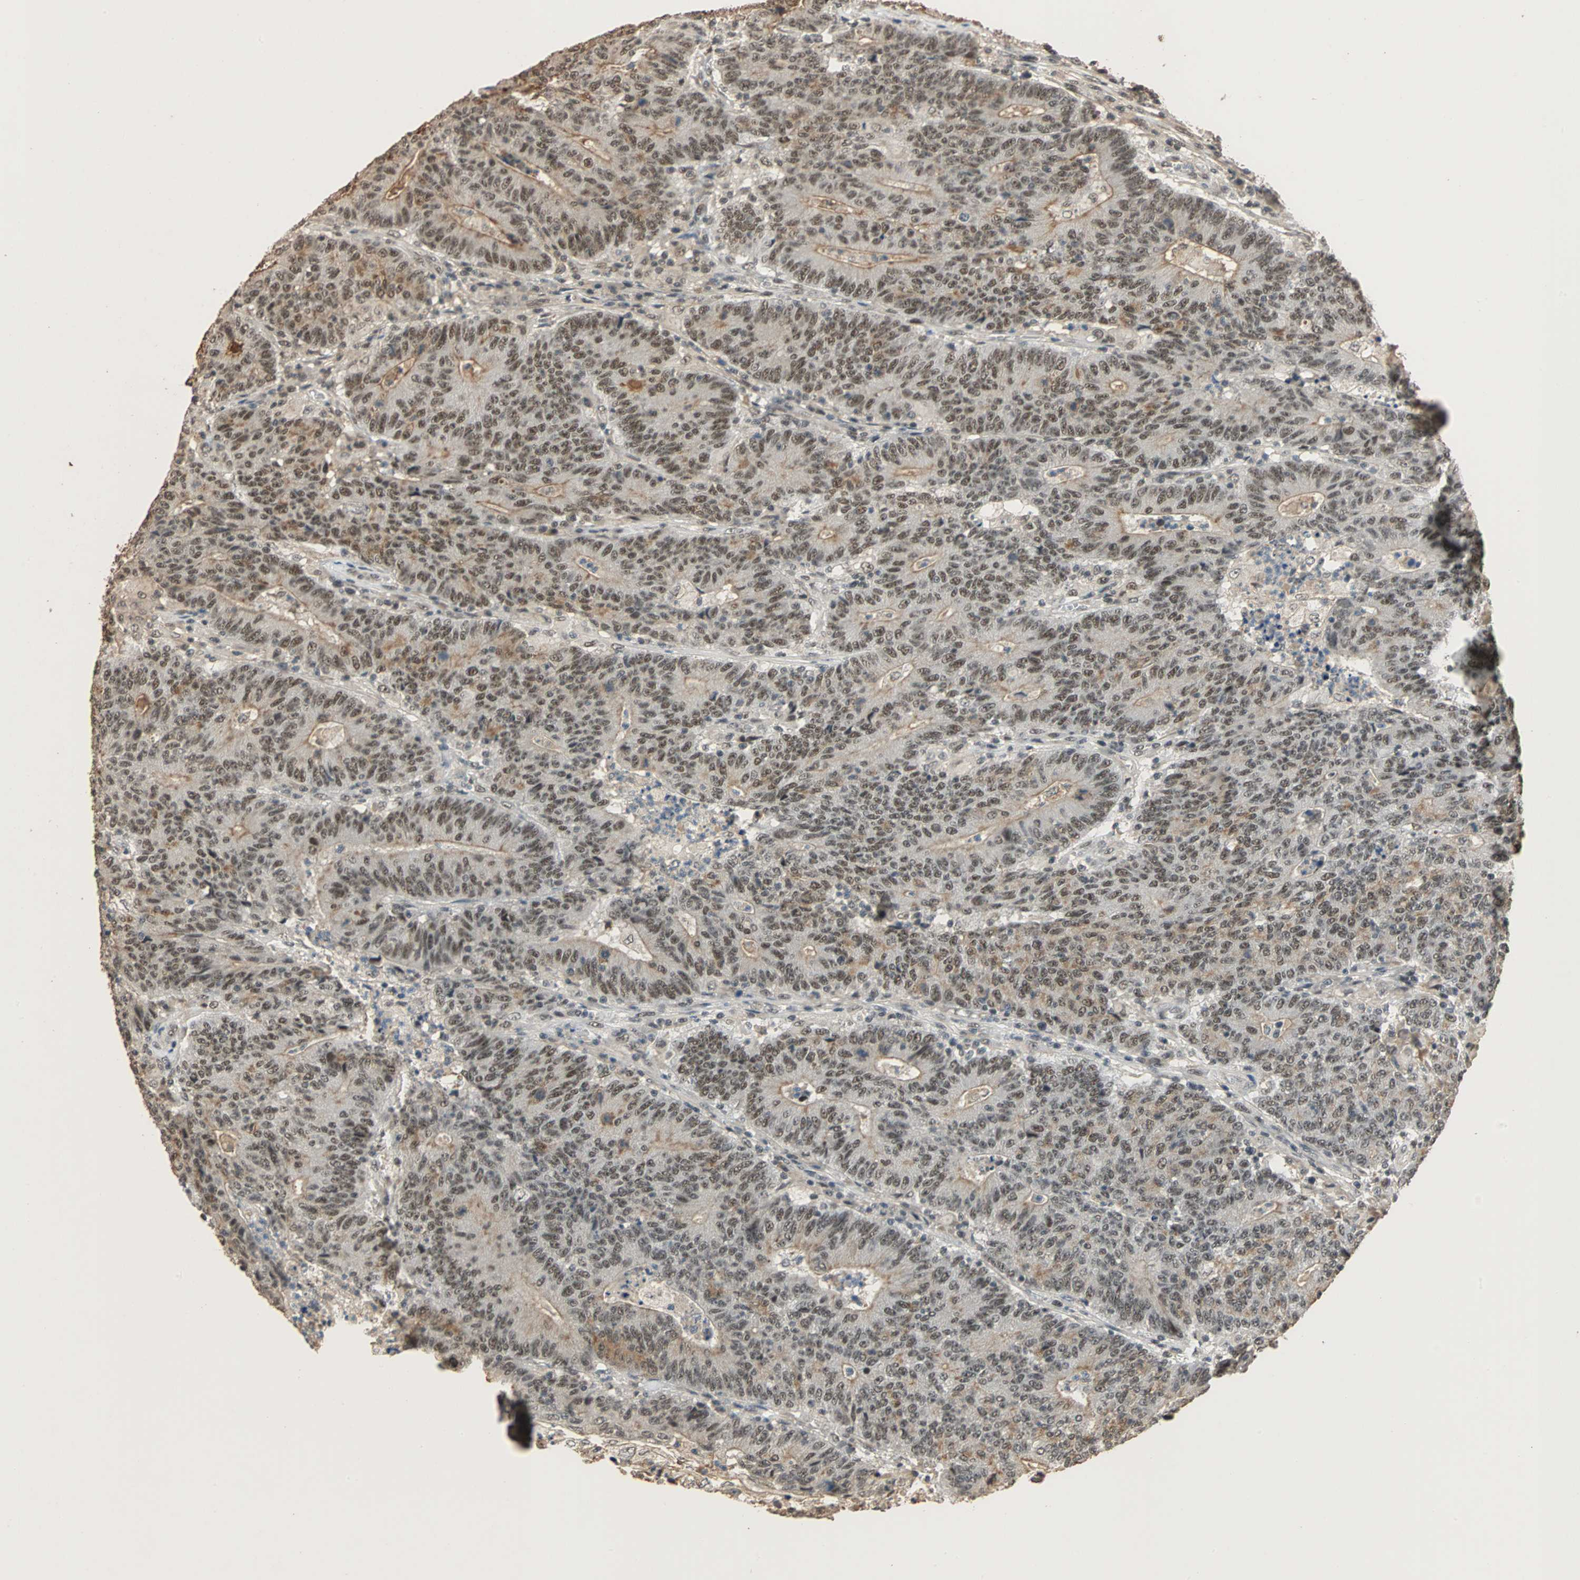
{"staining": {"intensity": "moderate", "quantity": ">75%", "location": "nuclear"}, "tissue": "colorectal cancer", "cell_type": "Tumor cells", "image_type": "cancer", "snomed": [{"axis": "morphology", "description": "Normal tissue, NOS"}, {"axis": "morphology", "description": "Adenocarcinoma, NOS"}, {"axis": "topography", "description": "Colon"}], "caption": "The immunohistochemical stain shows moderate nuclear expression in tumor cells of adenocarcinoma (colorectal) tissue.", "gene": "CDC5L", "patient": {"sex": "female", "age": 75}}